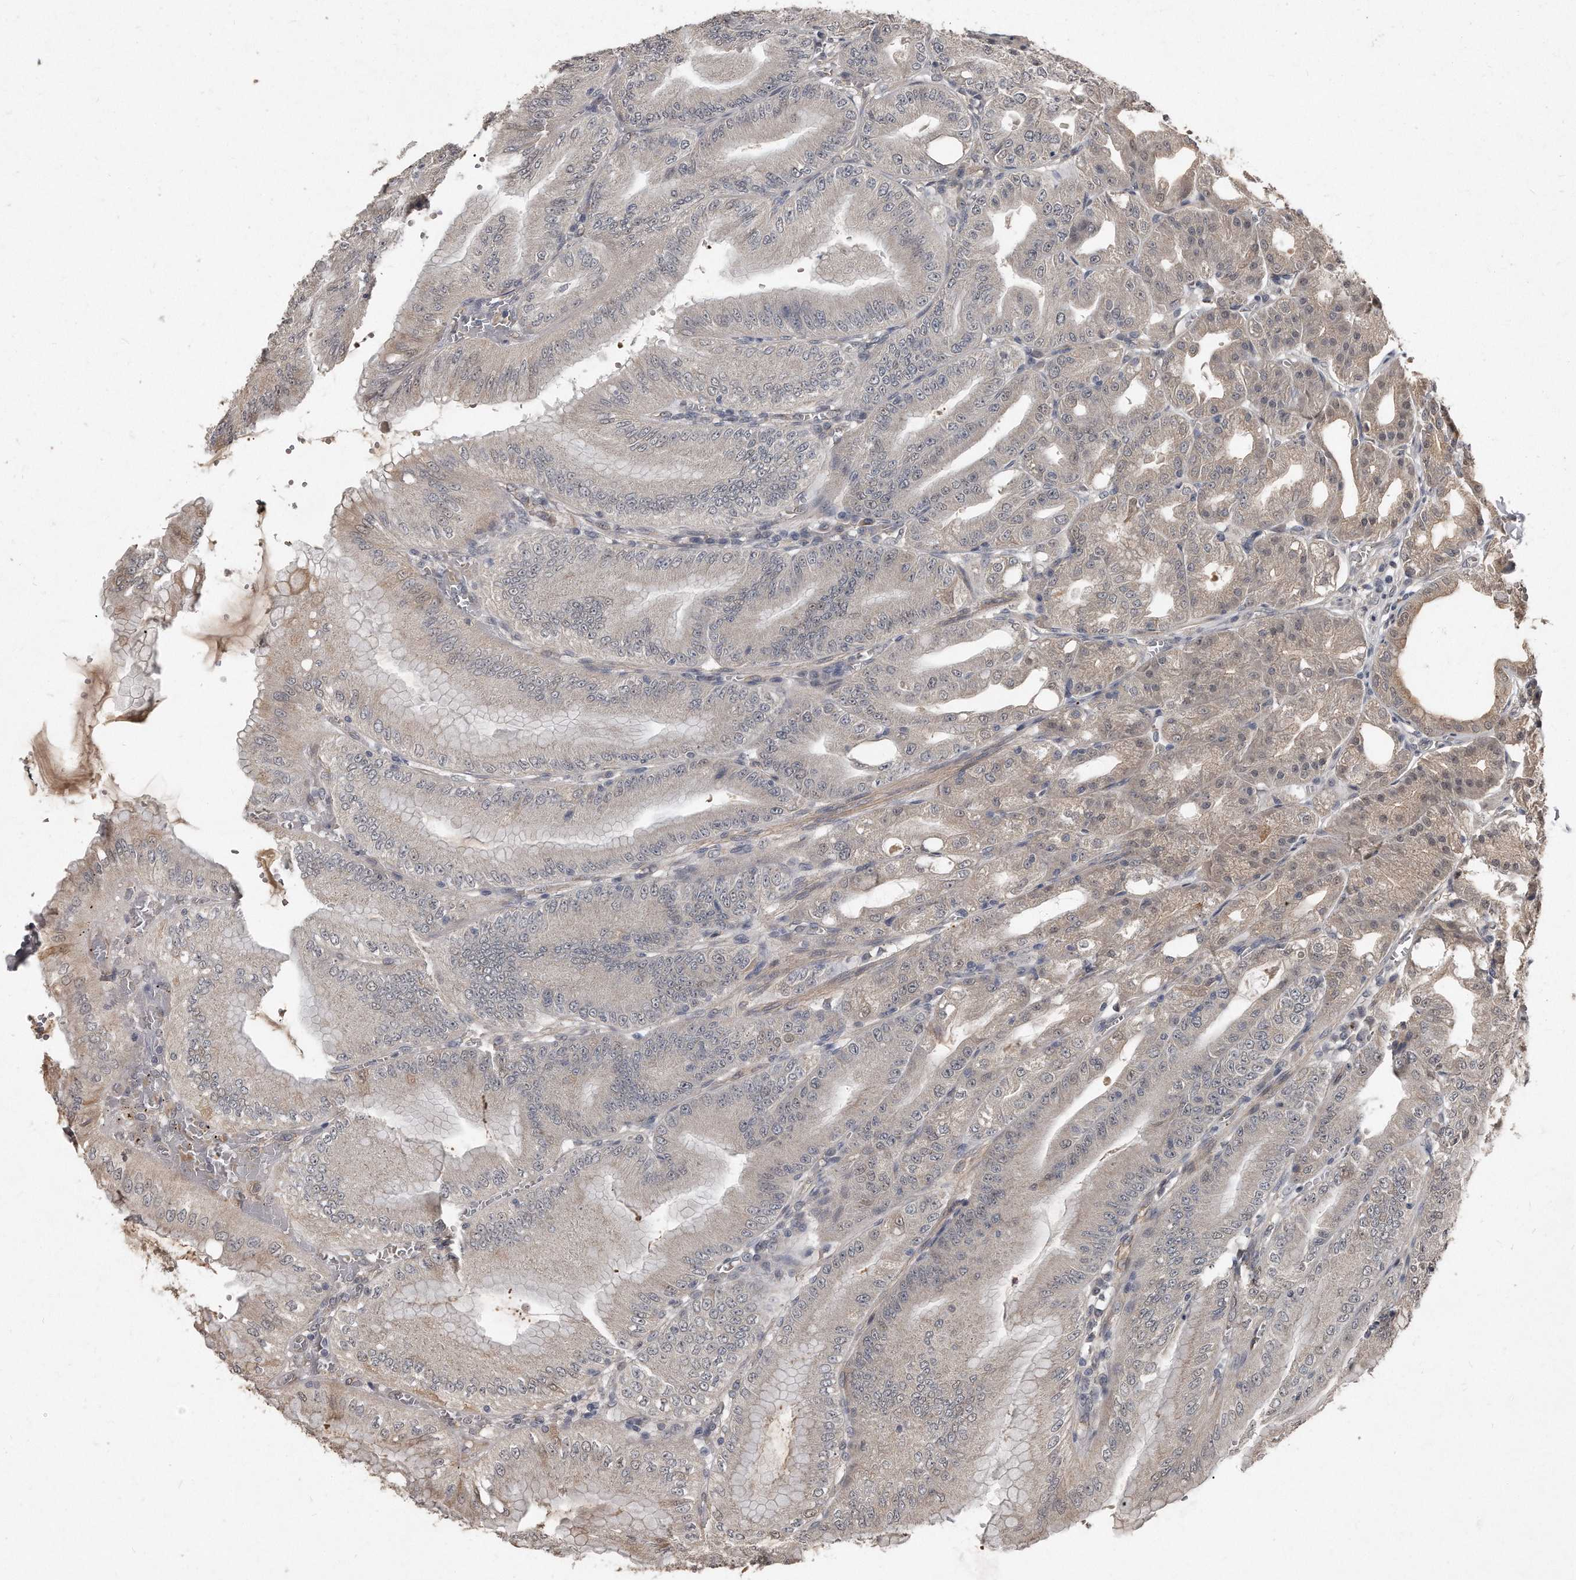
{"staining": {"intensity": "strong", "quantity": "<25%", "location": "cytoplasmic/membranous"}, "tissue": "stomach", "cell_type": "Glandular cells", "image_type": "normal", "snomed": [{"axis": "morphology", "description": "Normal tissue, NOS"}, {"axis": "topography", "description": "Stomach, lower"}], "caption": "Immunohistochemistry photomicrograph of normal human stomach stained for a protein (brown), which demonstrates medium levels of strong cytoplasmic/membranous expression in about <25% of glandular cells.", "gene": "GRB10", "patient": {"sex": "male", "age": 71}}